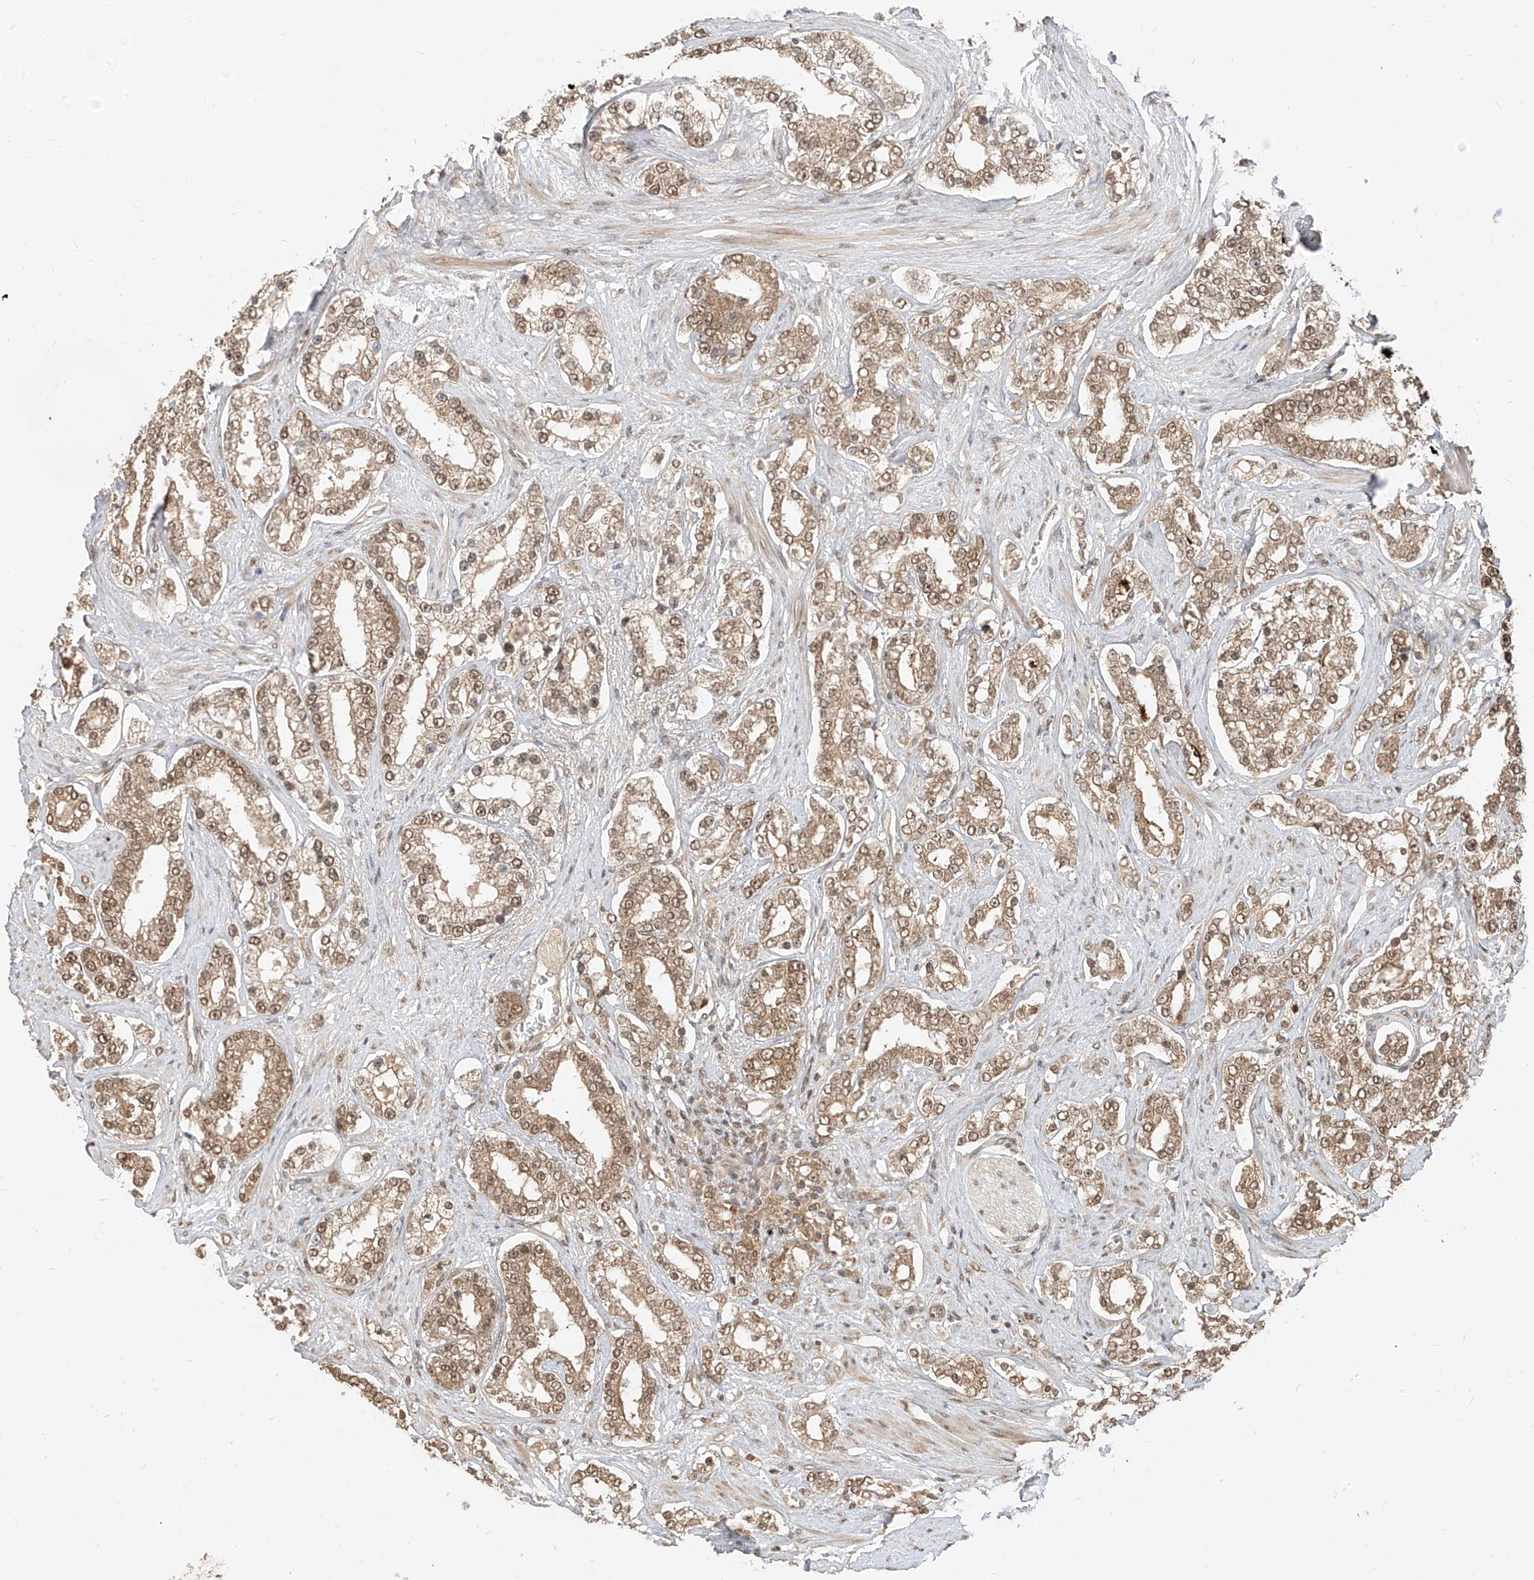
{"staining": {"intensity": "moderate", "quantity": ">75%", "location": "cytoplasmic/membranous,nuclear"}, "tissue": "prostate cancer", "cell_type": "Tumor cells", "image_type": "cancer", "snomed": [{"axis": "morphology", "description": "Normal tissue, NOS"}, {"axis": "morphology", "description": "Adenocarcinoma, High grade"}, {"axis": "topography", "description": "Prostate"}], "caption": "This micrograph exhibits IHC staining of human high-grade adenocarcinoma (prostate), with medium moderate cytoplasmic/membranous and nuclear positivity in approximately >75% of tumor cells.", "gene": "LCOR", "patient": {"sex": "male", "age": 83}}